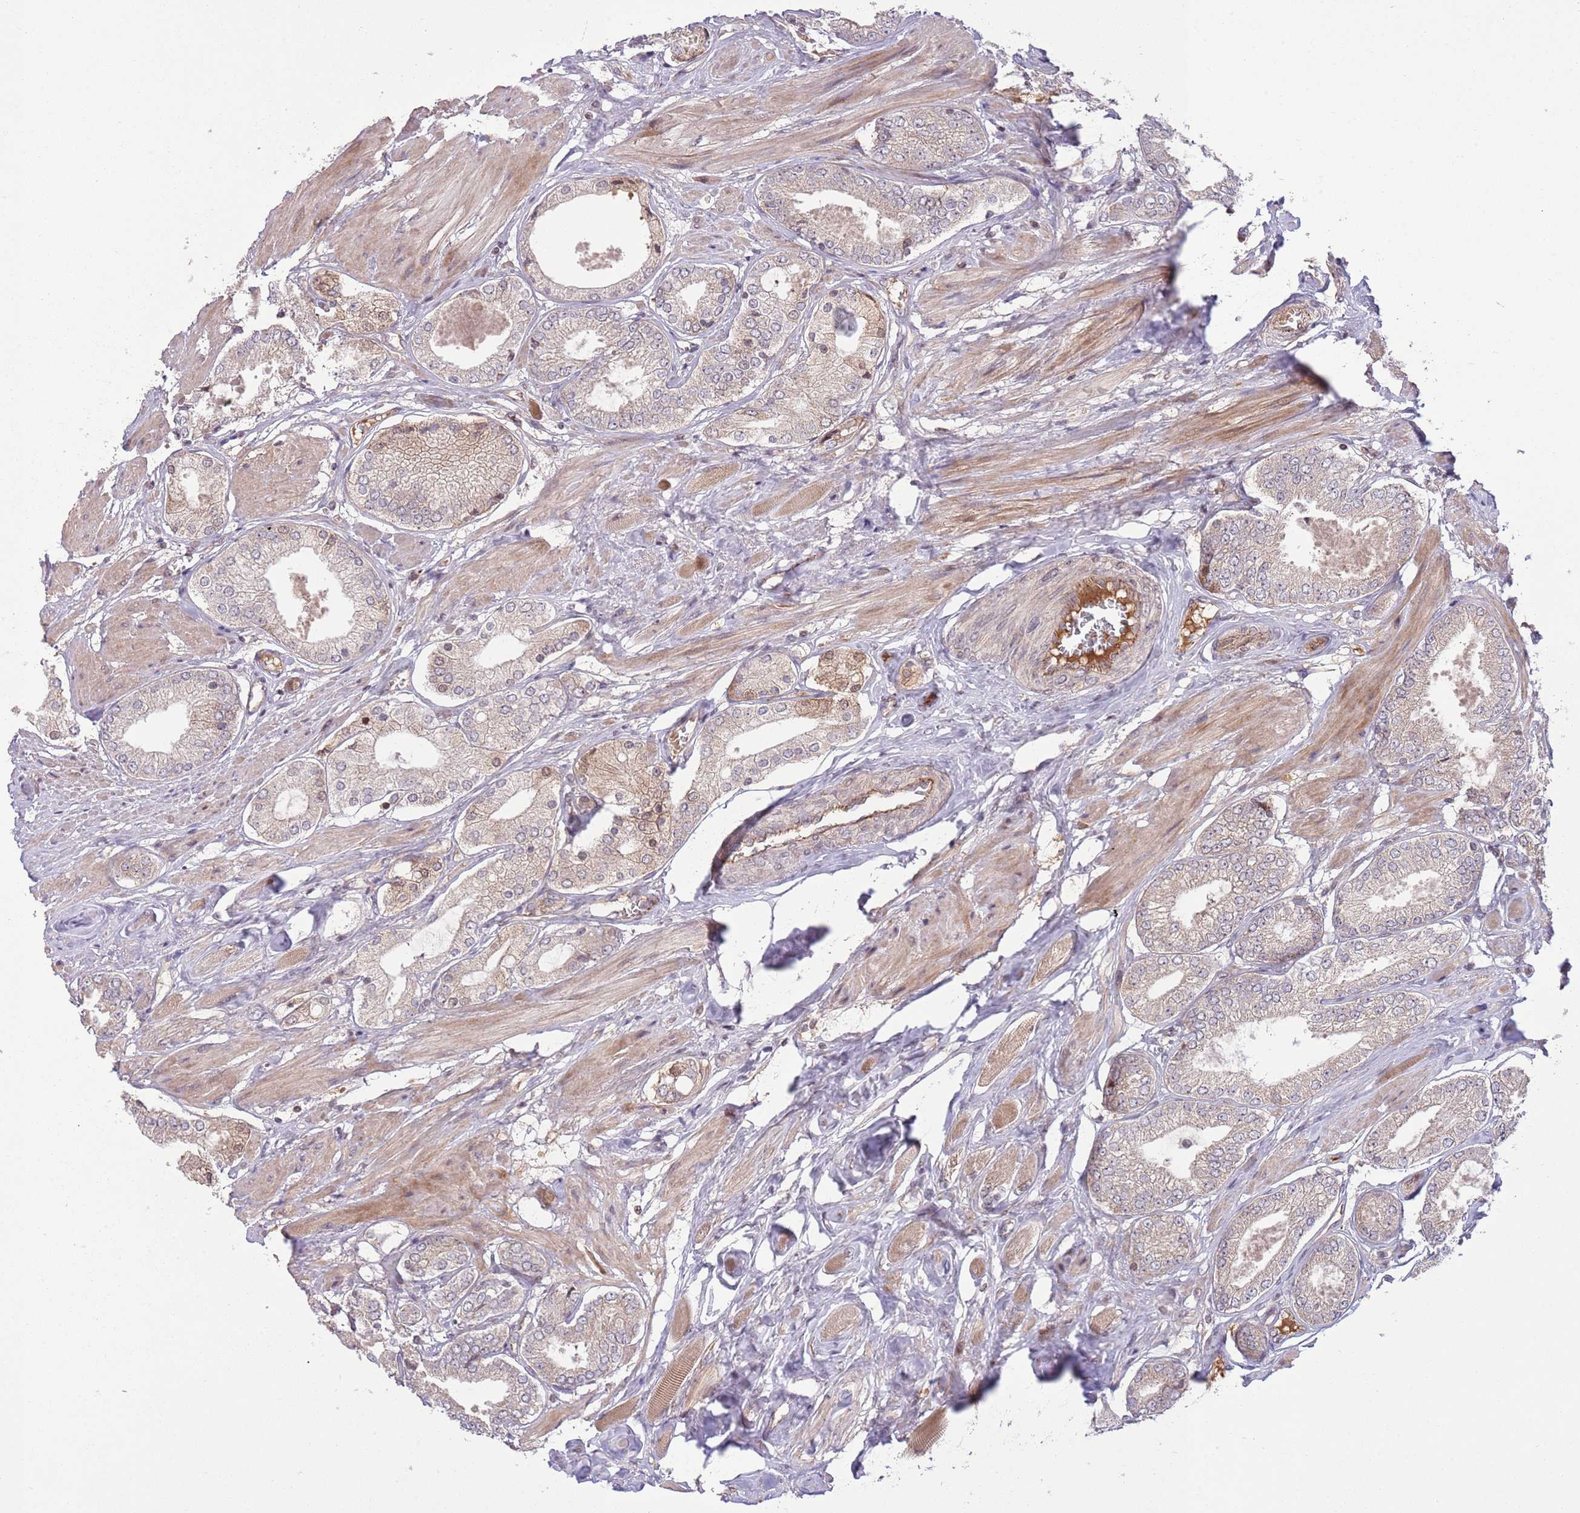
{"staining": {"intensity": "weak", "quantity": ">75%", "location": "cytoplasmic/membranous"}, "tissue": "prostate cancer", "cell_type": "Tumor cells", "image_type": "cancer", "snomed": [{"axis": "morphology", "description": "Adenocarcinoma, High grade"}, {"axis": "topography", "description": "Prostate and seminal vesicle, NOS"}], "caption": "Protein positivity by immunohistochemistry (IHC) exhibits weak cytoplasmic/membranous staining in about >75% of tumor cells in high-grade adenocarcinoma (prostate). The staining was performed using DAB (3,3'-diaminobenzidine) to visualize the protein expression in brown, while the nuclei were stained in blue with hematoxylin (Magnification: 20x).", "gene": "DPP10", "patient": {"sex": "male", "age": 64}}